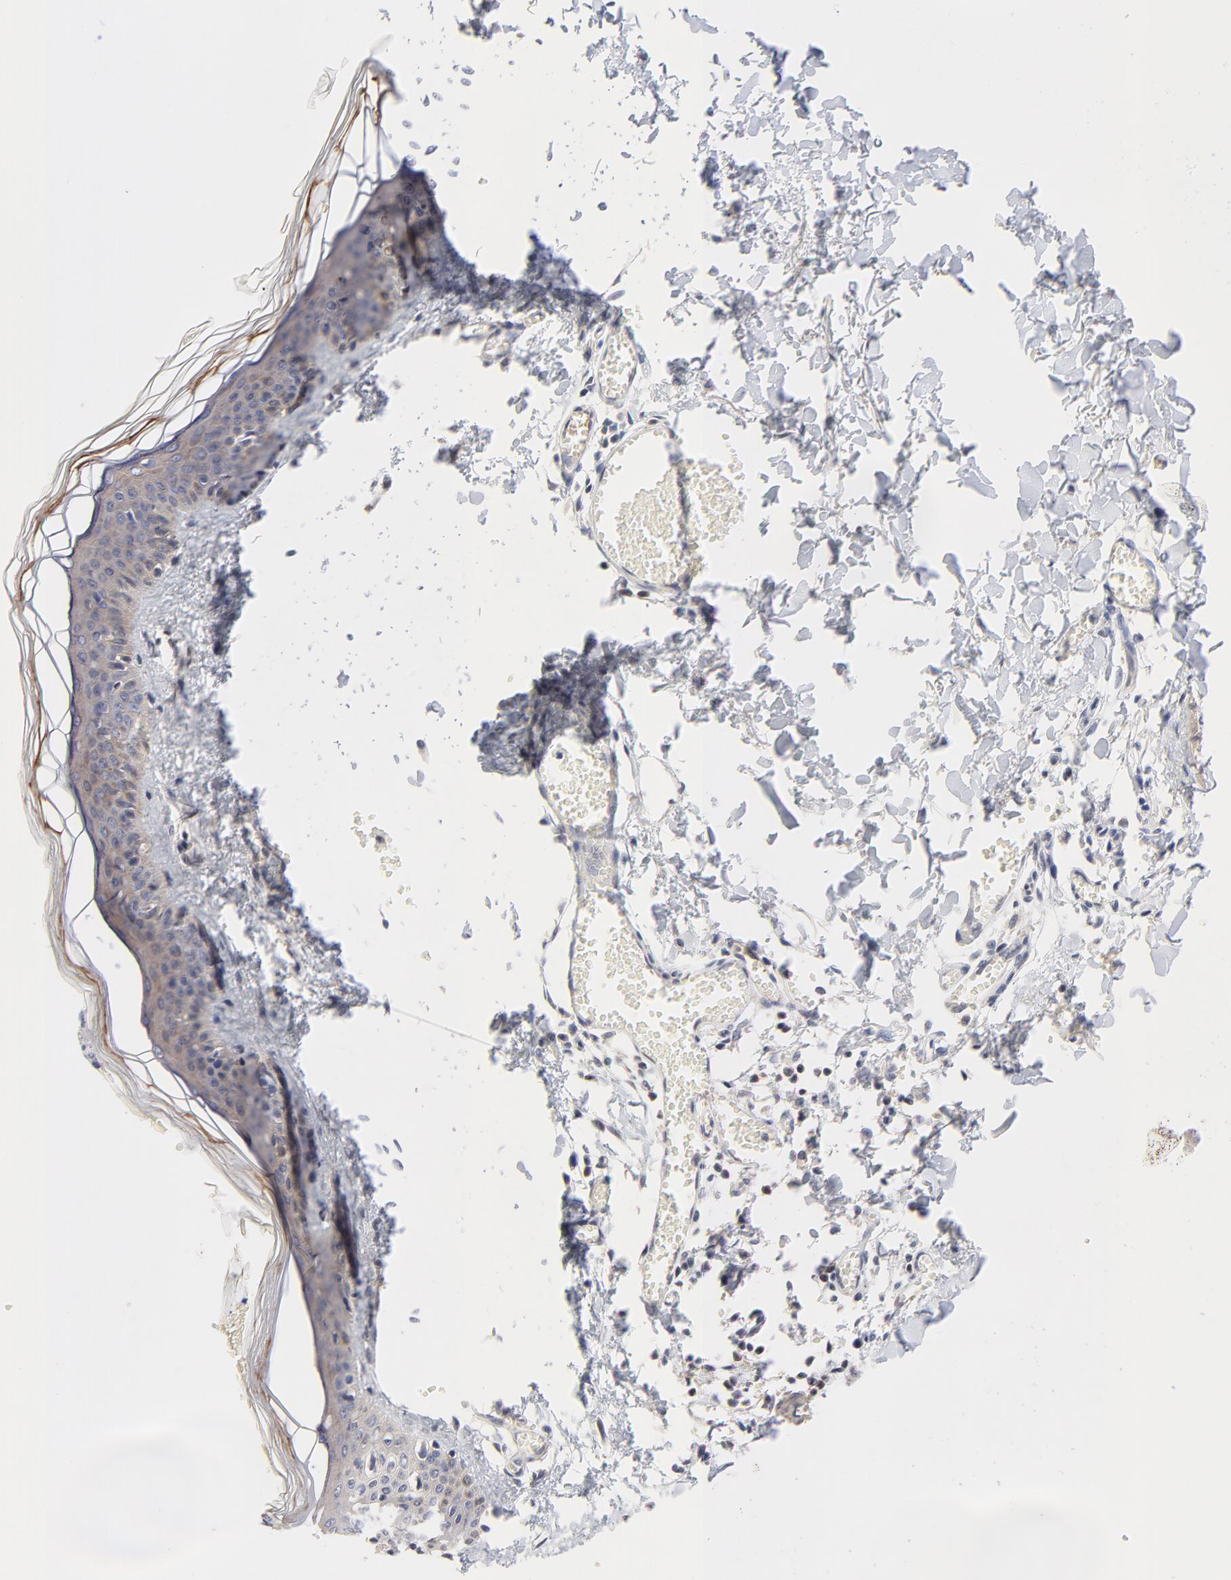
{"staining": {"intensity": "weak", "quantity": "25%-75%", "location": "cytoplasmic/membranous"}, "tissue": "skin", "cell_type": "Fibroblasts", "image_type": "normal", "snomed": [{"axis": "morphology", "description": "Normal tissue, NOS"}, {"axis": "morphology", "description": "Sarcoma, NOS"}, {"axis": "topography", "description": "Skin"}, {"axis": "topography", "description": "Soft tissue"}], "caption": "Immunohistochemistry image of benign skin stained for a protein (brown), which reveals low levels of weak cytoplasmic/membranous positivity in about 25%-75% of fibroblasts.", "gene": "ZNF157", "patient": {"sex": "female", "age": 51}}